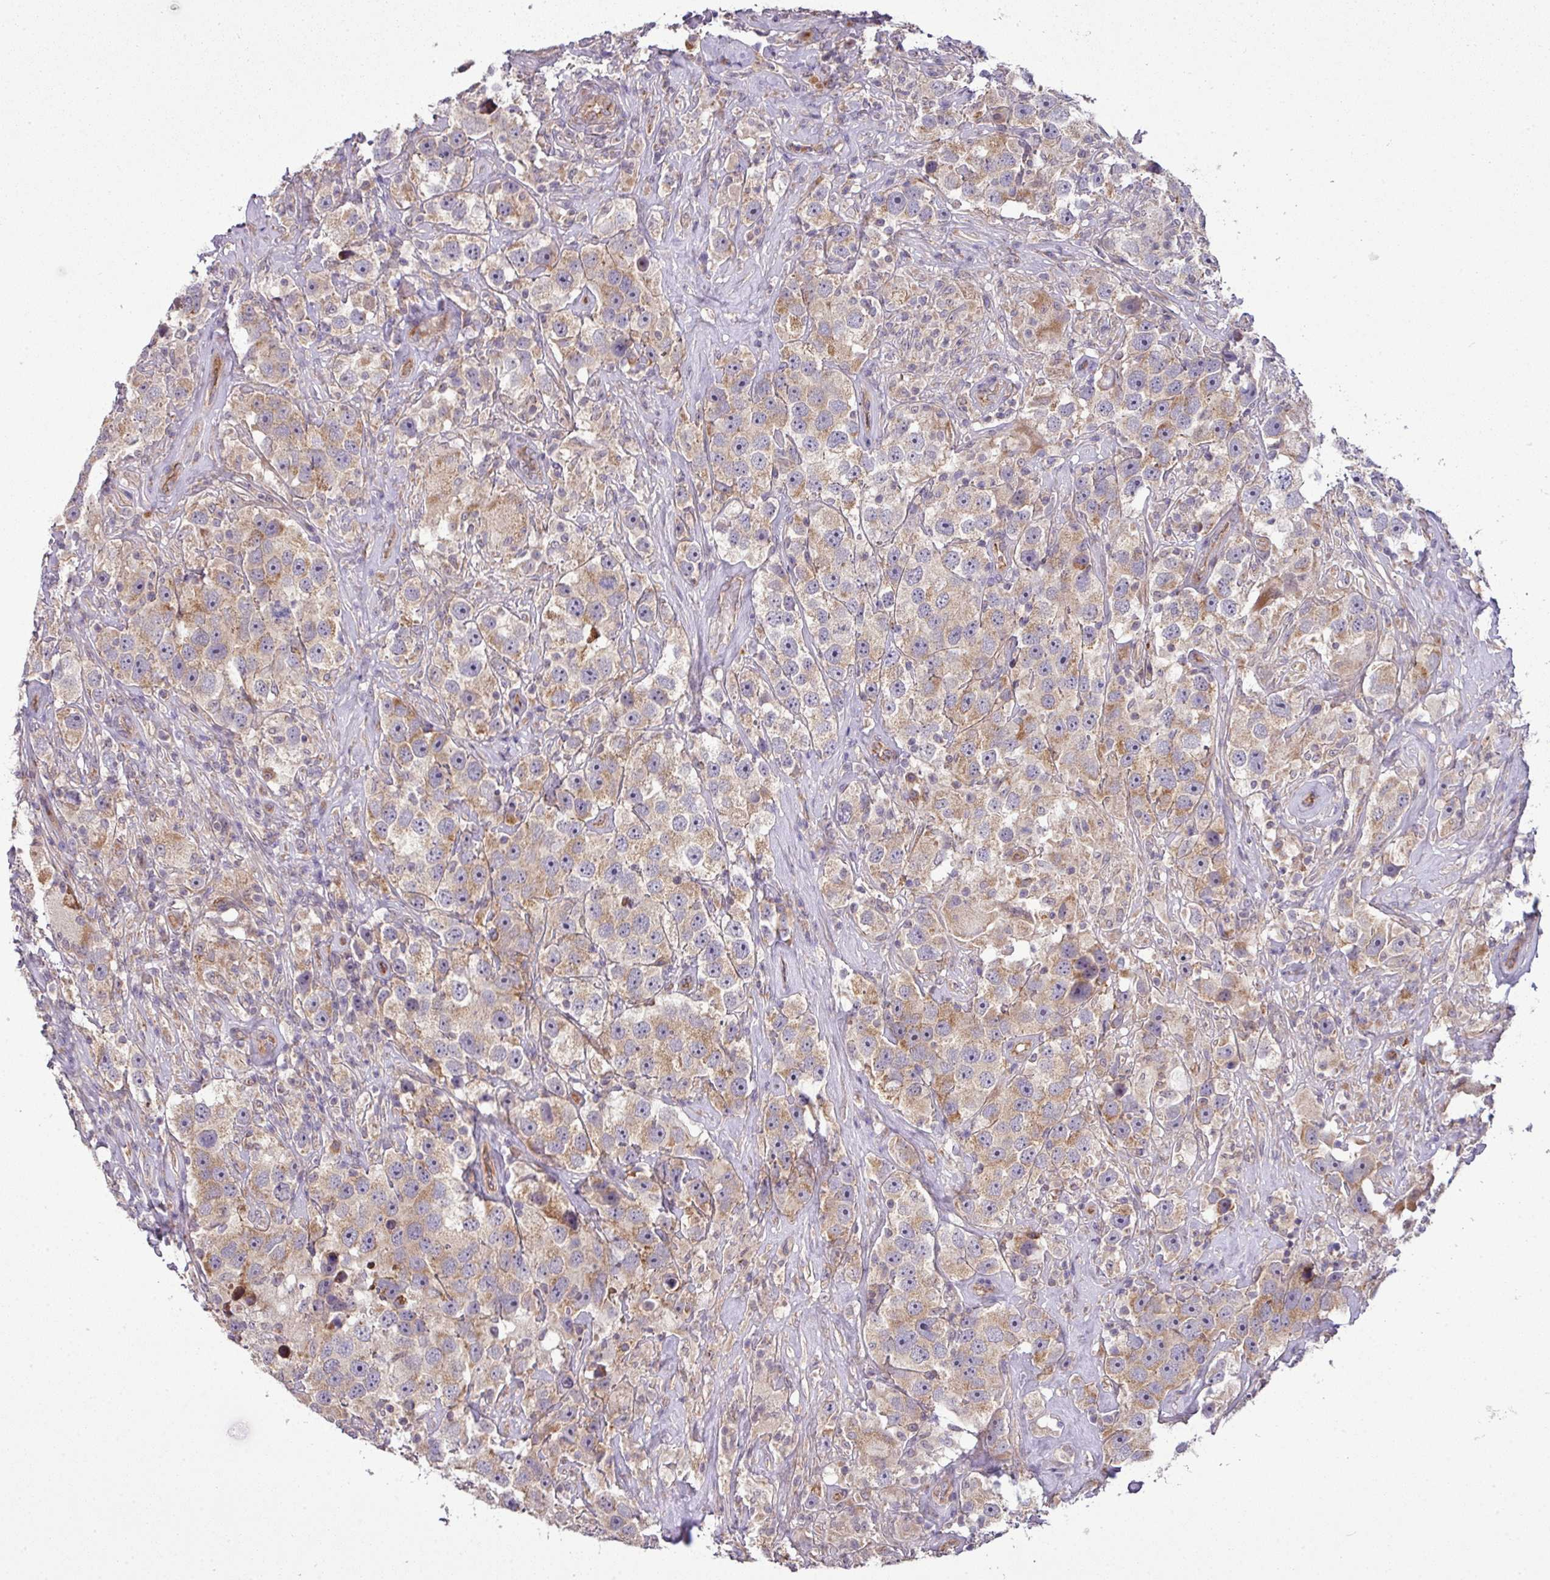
{"staining": {"intensity": "moderate", "quantity": ">75%", "location": "cytoplasmic/membranous"}, "tissue": "testis cancer", "cell_type": "Tumor cells", "image_type": "cancer", "snomed": [{"axis": "morphology", "description": "Seminoma, NOS"}, {"axis": "topography", "description": "Testis"}], "caption": "High-power microscopy captured an immunohistochemistry (IHC) photomicrograph of testis cancer (seminoma), revealing moderate cytoplasmic/membranous staining in about >75% of tumor cells.", "gene": "TIMMDC1", "patient": {"sex": "male", "age": 49}}